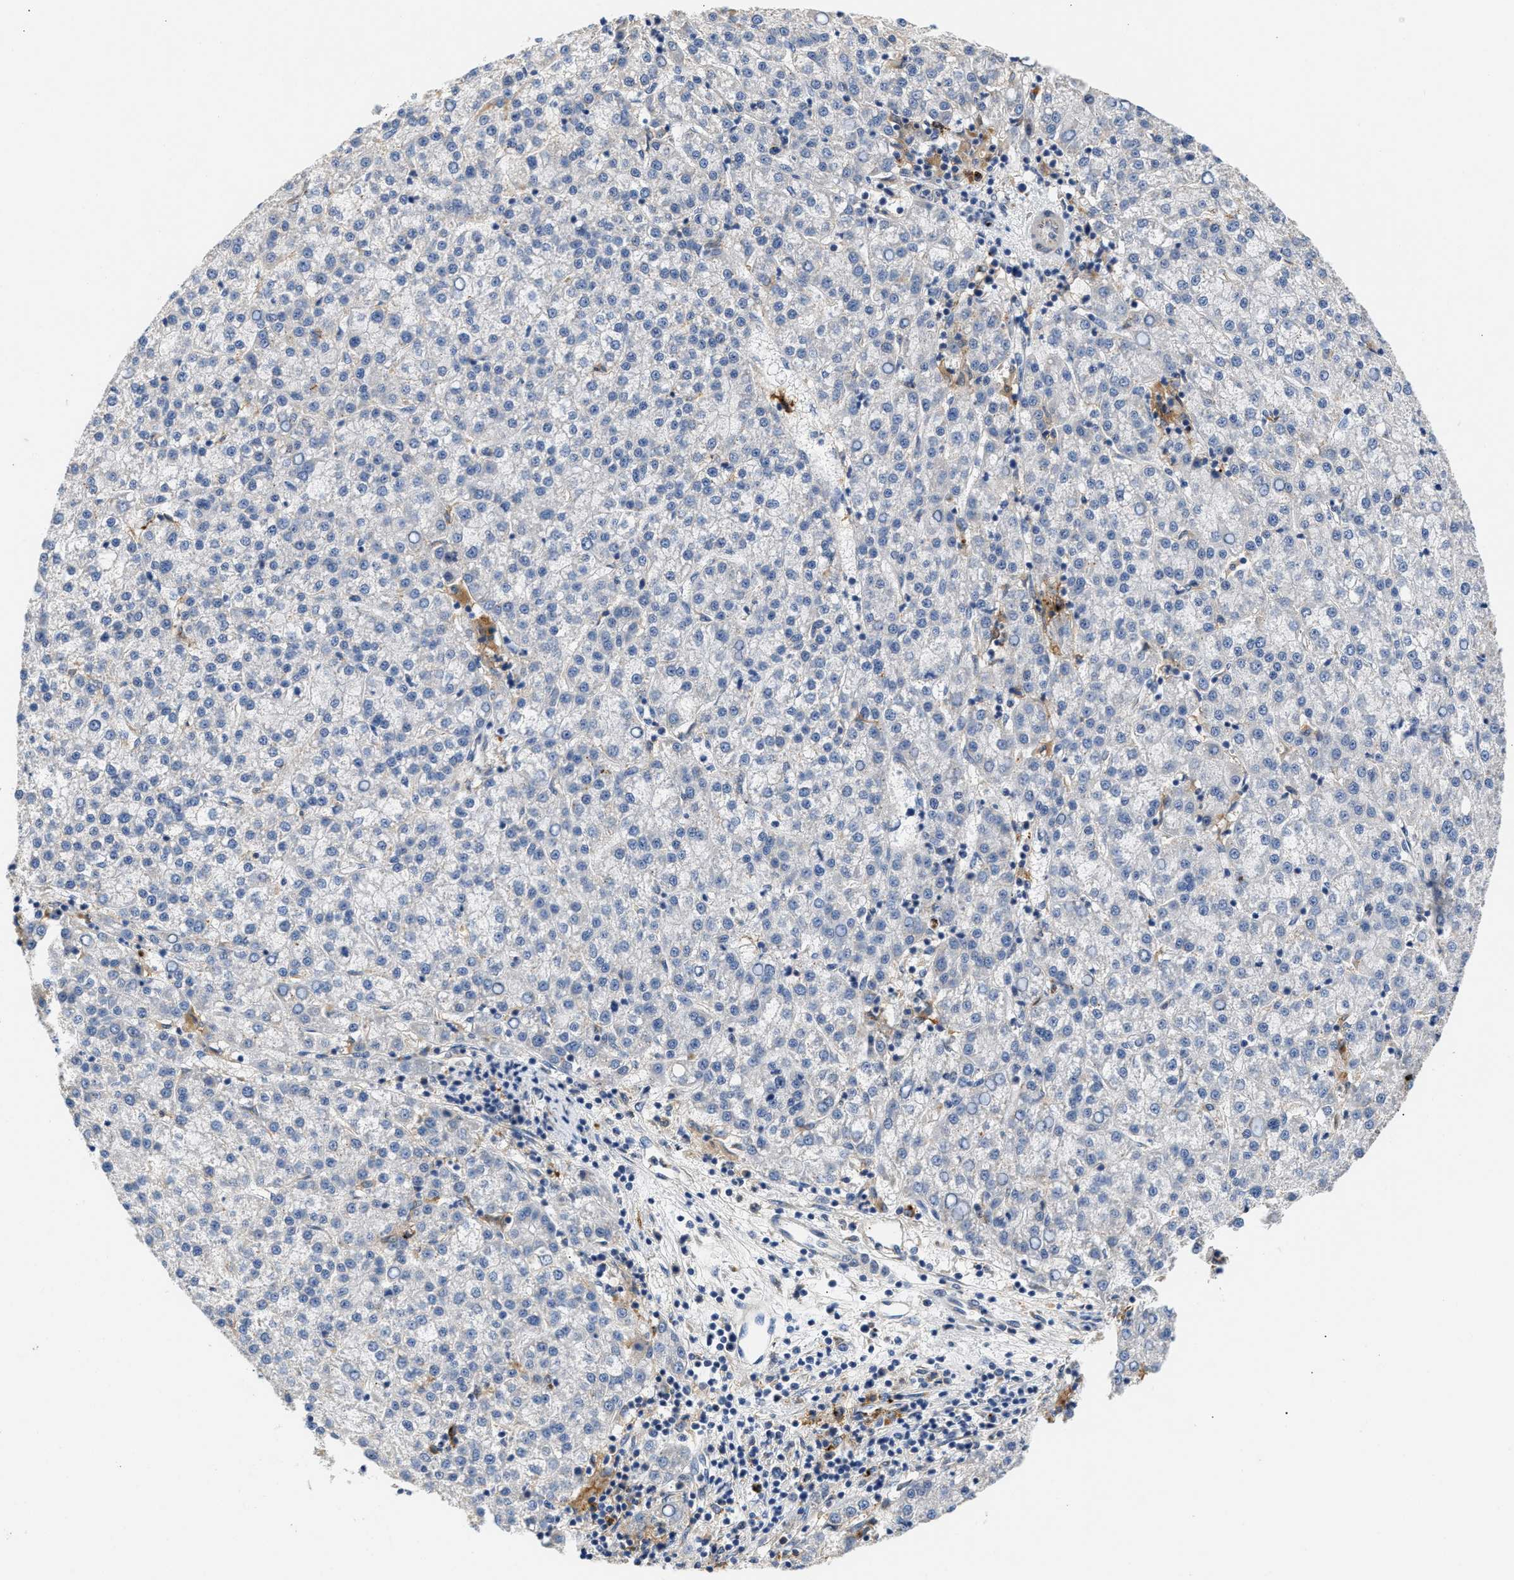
{"staining": {"intensity": "negative", "quantity": "none", "location": "none"}, "tissue": "liver cancer", "cell_type": "Tumor cells", "image_type": "cancer", "snomed": [{"axis": "morphology", "description": "Carcinoma, Hepatocellular, NOS"}, {"axis": "topography", "description": "Liver"}], "caption": "Protein analysis of liver cancer demonstrates no significant staining in tumor cells.", "gene": "PPM1L", "patient": {"sex": "female", "age": 58}}